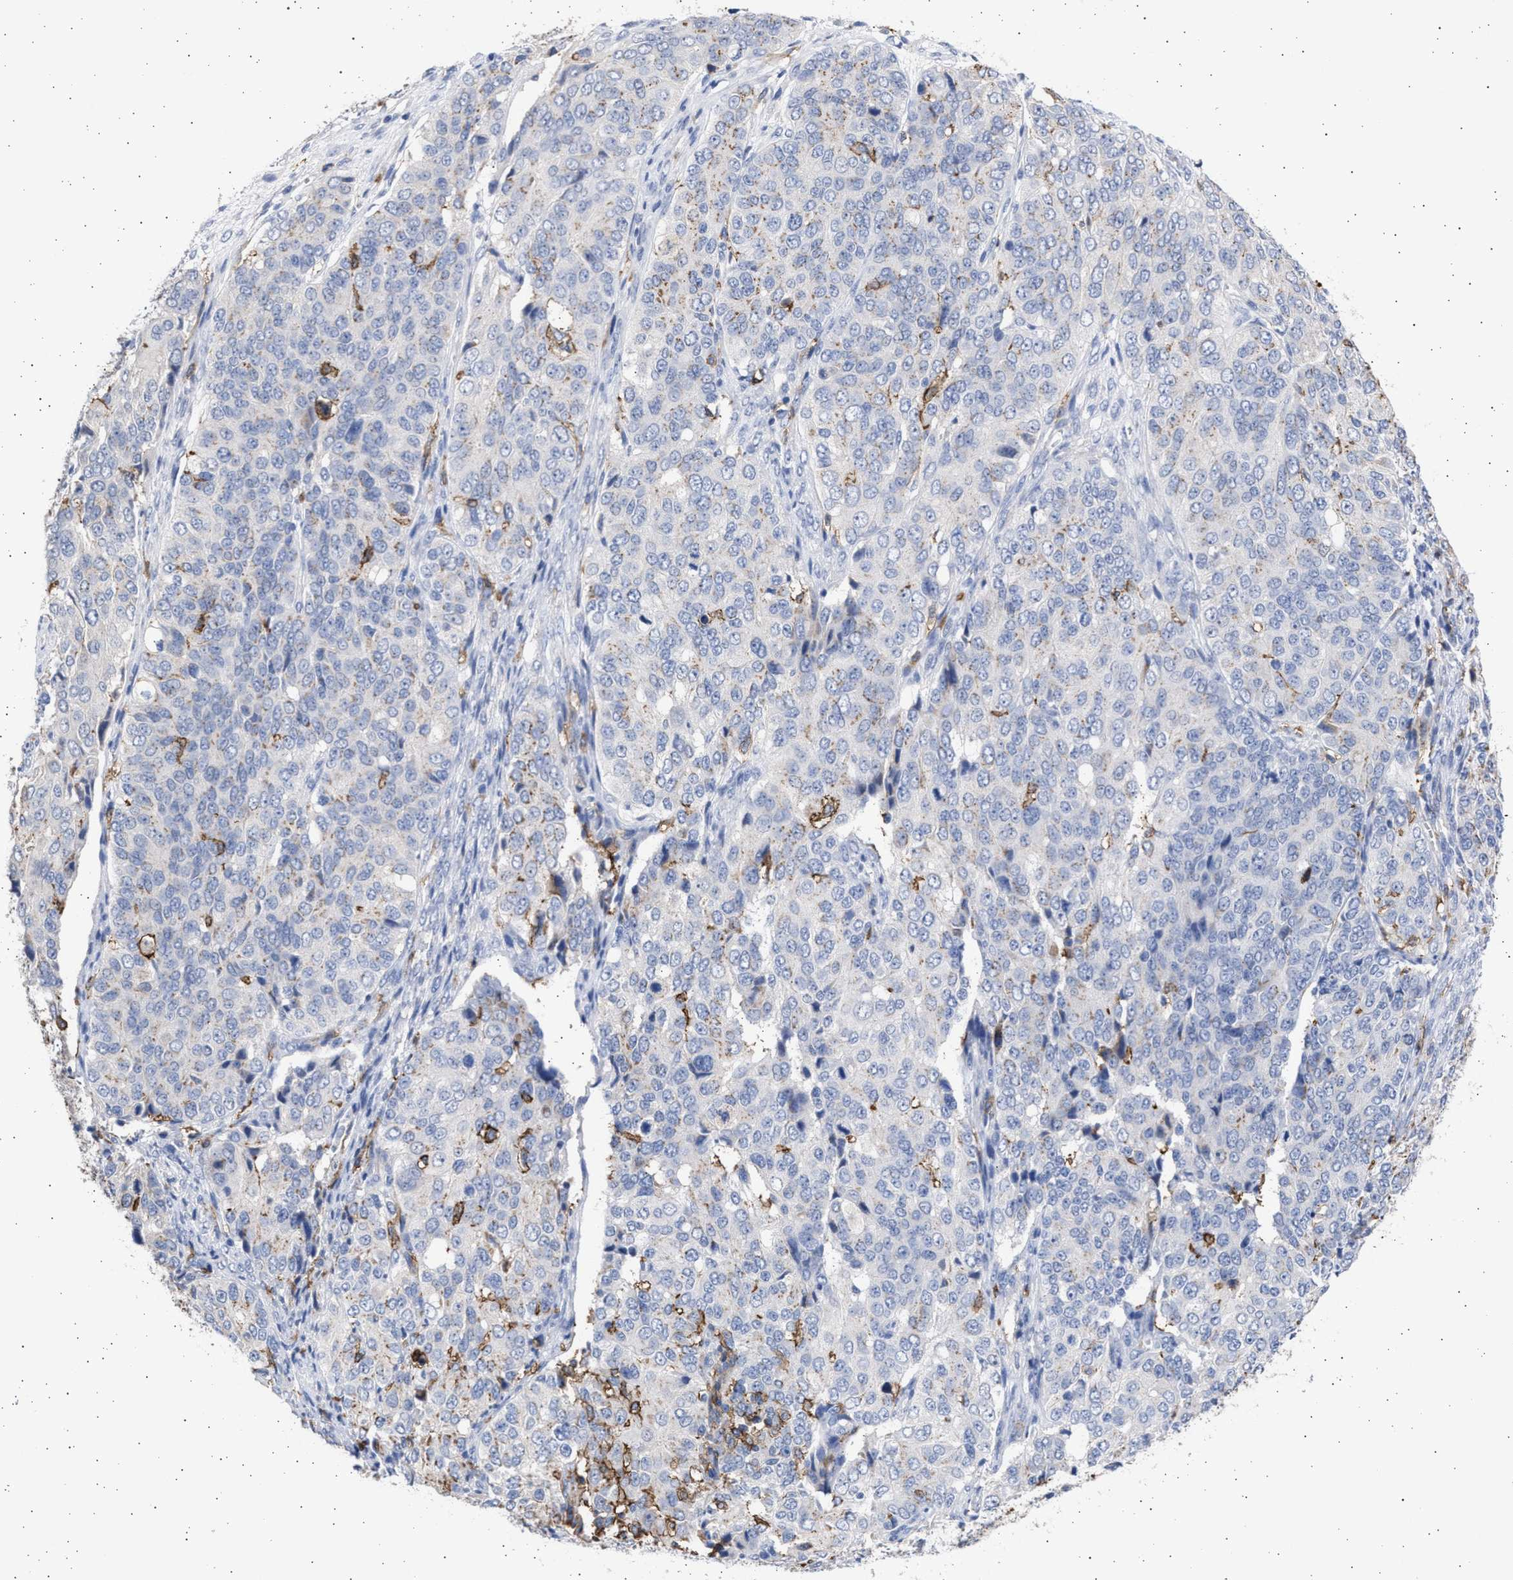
{"staining": {"intensity": "weak", "quantity": "<25%", "location": "cytoplasmic/membranous"}, "tissue": "ovarian cancer", "cell_type": "Tumor cells", "image_type": "cancer", "snomed": [{"axis": "morphology", "description": "Carcinoma, endometroid"}, {"axis": "topography", "description": "Ovary"}], "caption": "Micrograph shows no protein positivity in tumor cells of ovarian cancer (endometroid carcinoma) tissue.", "gene": "FCER1A", "patient": {"sex": "female", "age": 51}}